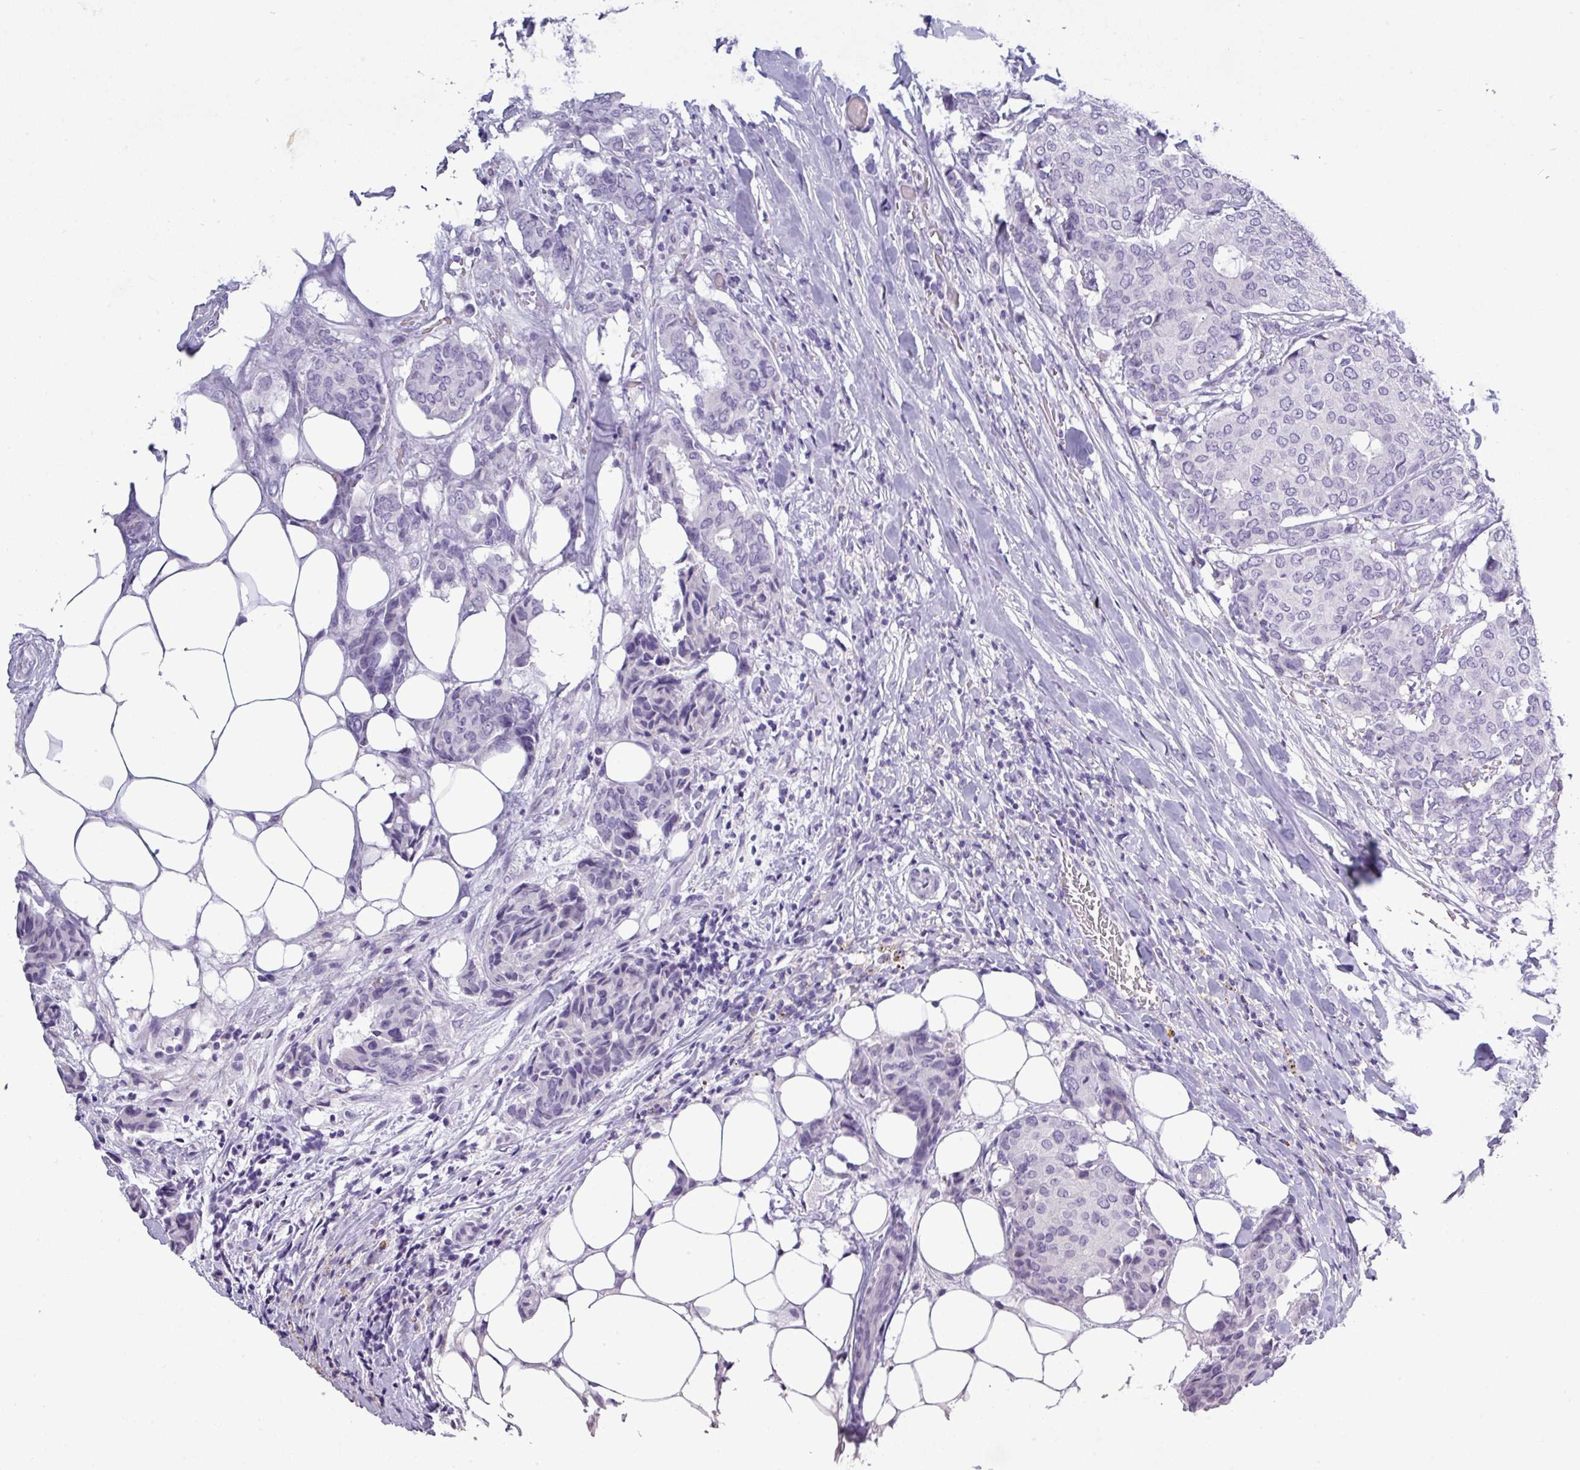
{"staining": {"intensity": "negative", "quantity": "none", "location": "none"}, "tissue": "breast cancer", "cell_type": "Tumor cells", "image_type": "cancer", "snomed": [{"axis": "morphology", "description": "Duct carcinoma"}, {"axis": "topography", "description": "Breast"}], "caption": "Protein analysis of breast cancer exhibits no significant expression in tumor cells.", "gene": "TMEM91", "patient": {"sex": "female", "age": 75}}